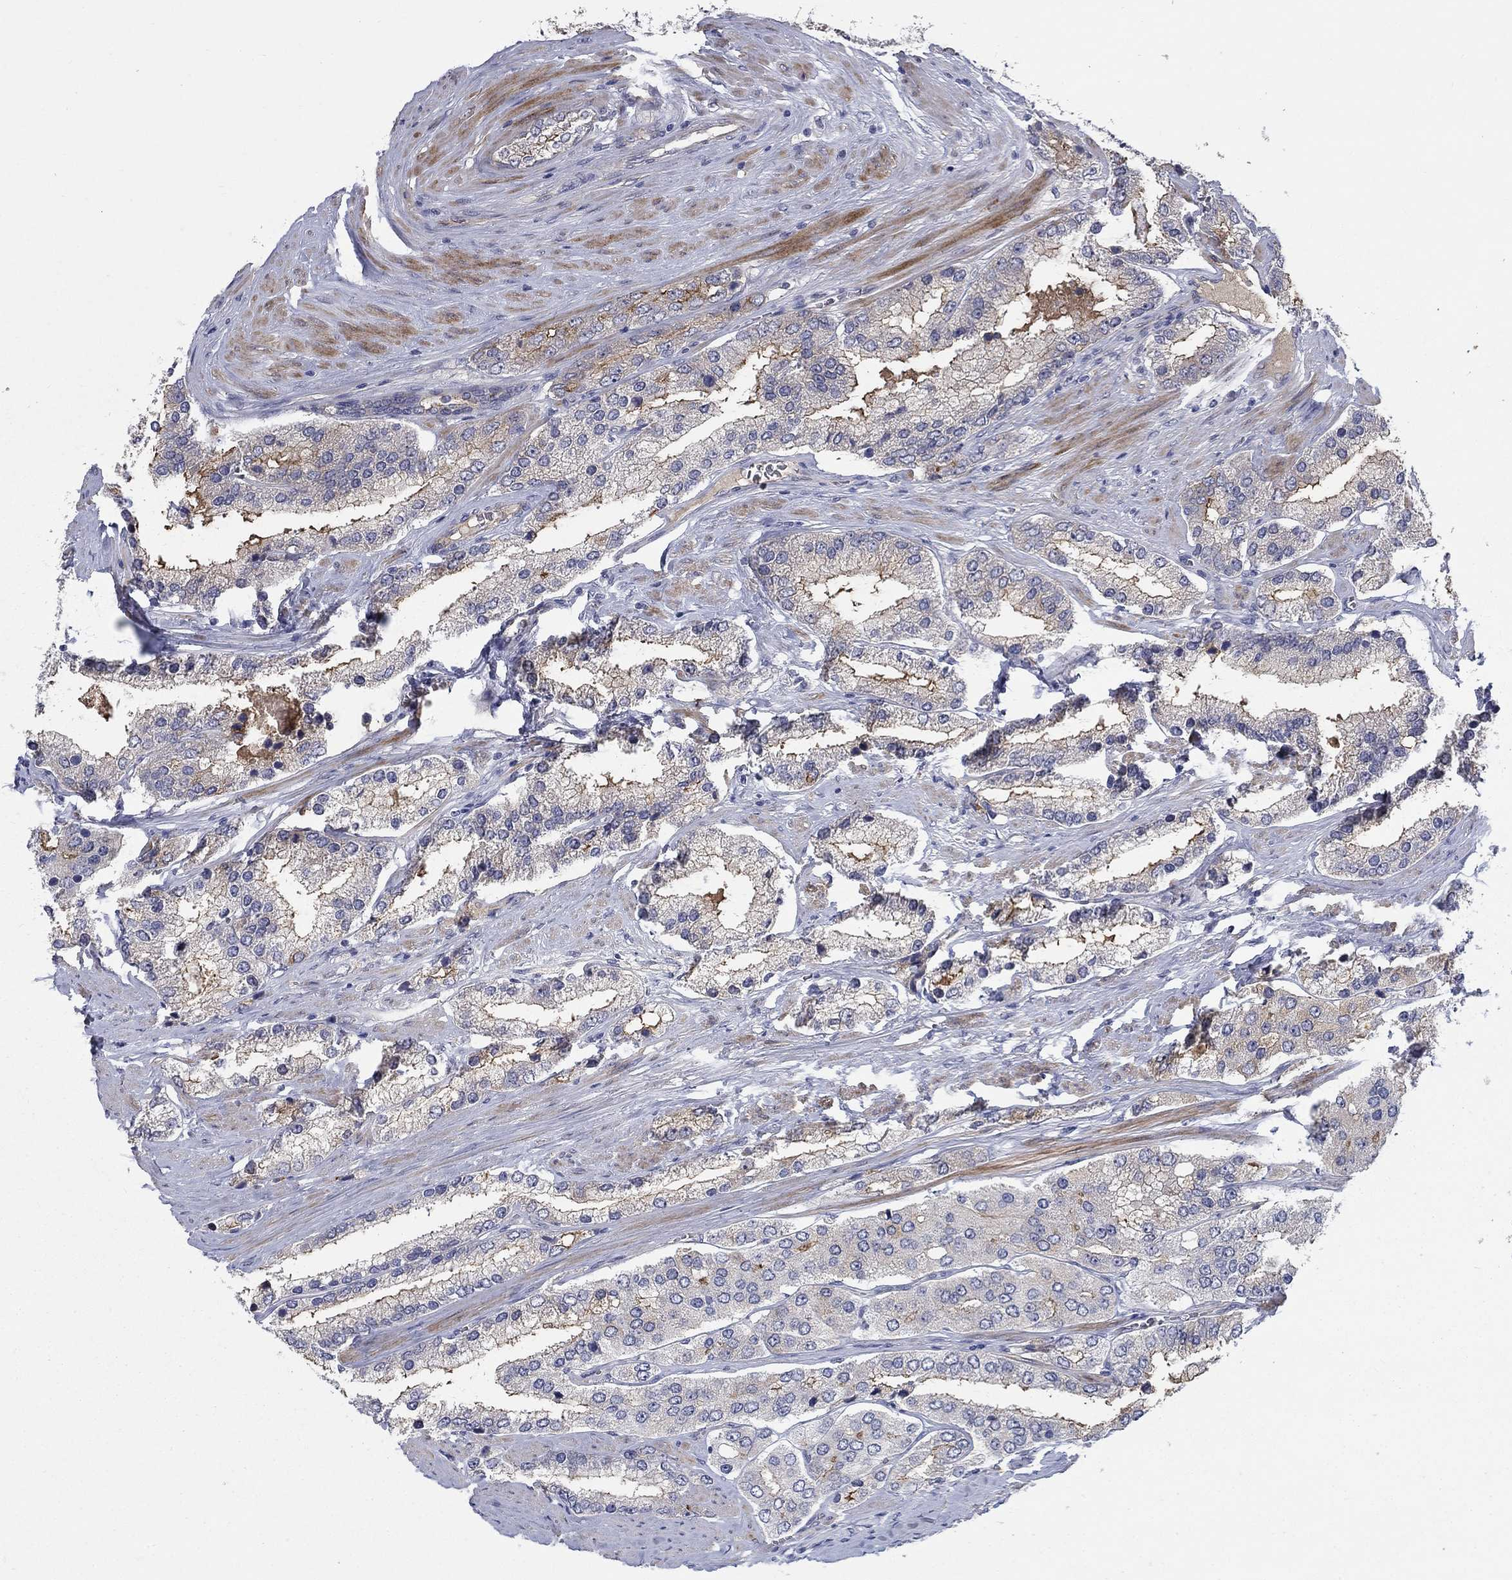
{"staining": {"intensity": "moderate", "quantity": "<25%", "location": "cytoplasmic/membranous"}, "tissue": "prostate cancer", "cell_type": "Tumor cells", "image_type": "cancer", "snomed": [{"axis": "morphology", "description": "Adenocarcinoma, Low grade"}, {"axis": "topography", "description": "Prostate"}], "caption": "DAB immunohistochemical staining of prostate cancer (low-grade adenocarcinoma) reveals moderate cytoplasmic/membranous protein staining in about <25% of tumor cells. The protein of interest is stained brown, and the nuclei are stained in blue (DAB IHC with brightfield microscopy, high magnification).", "gene": "SLC1A1", "patient": {"sex": "male", "age": 69}}